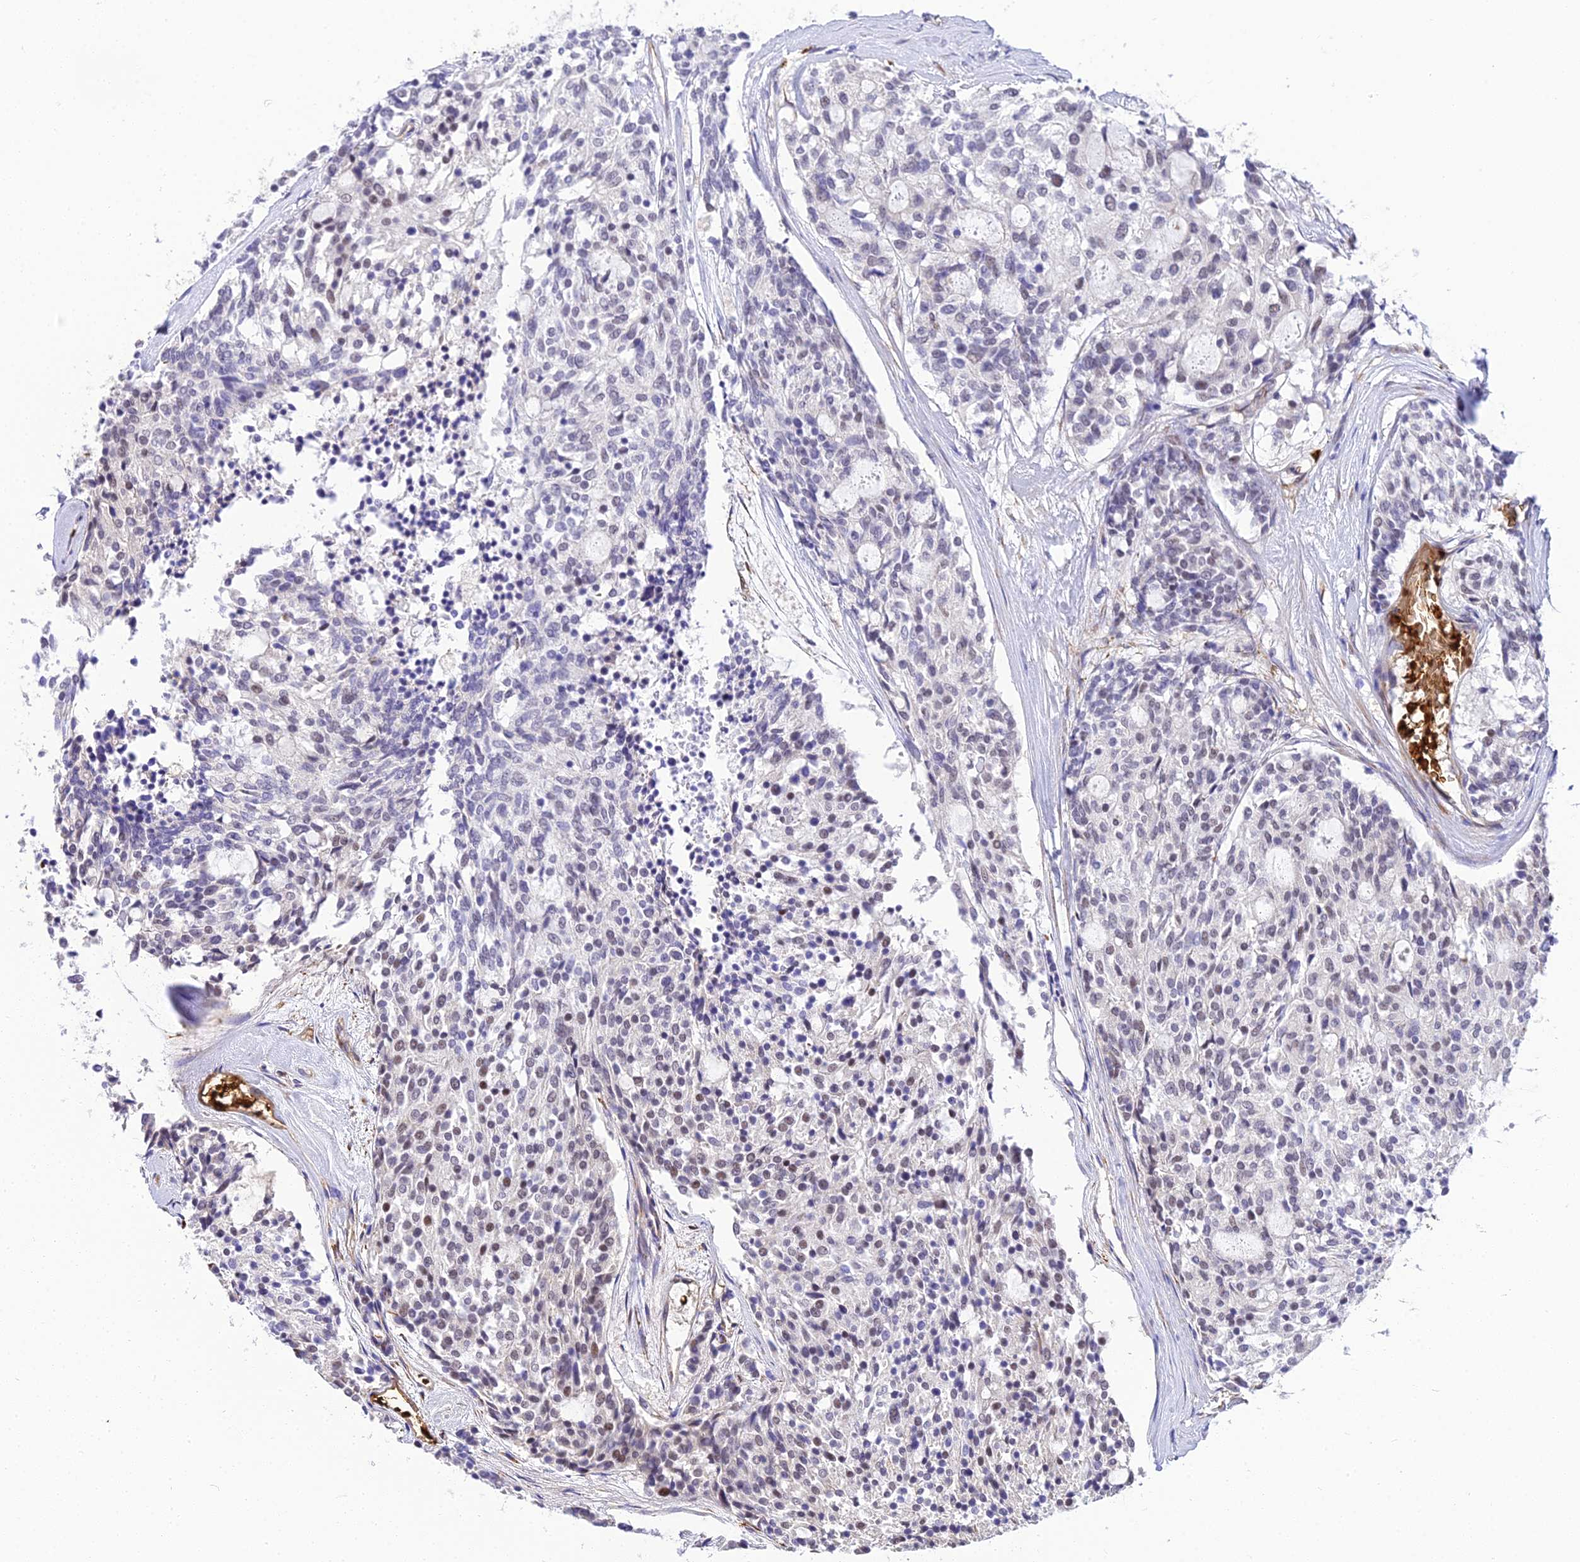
{"staining": {"intensity": "negative", "quantity": "none", "location": "none"}, "tissue": "carcinoid", "cell_type": "Tumor cells", "image_type": "cancer", "snomed": [{"axis": "morphology", "description": "Carcinoid, malignant, NOS"}, {"axis": "topography", "description": "Pancreas"}], "caption": "High power microscopy image of an IHC photomicrograph of carcinoid, revealing no significant expression in tumor cells.", "gene": "BCL9", "patient": {"sex": "female", "age": 54}}